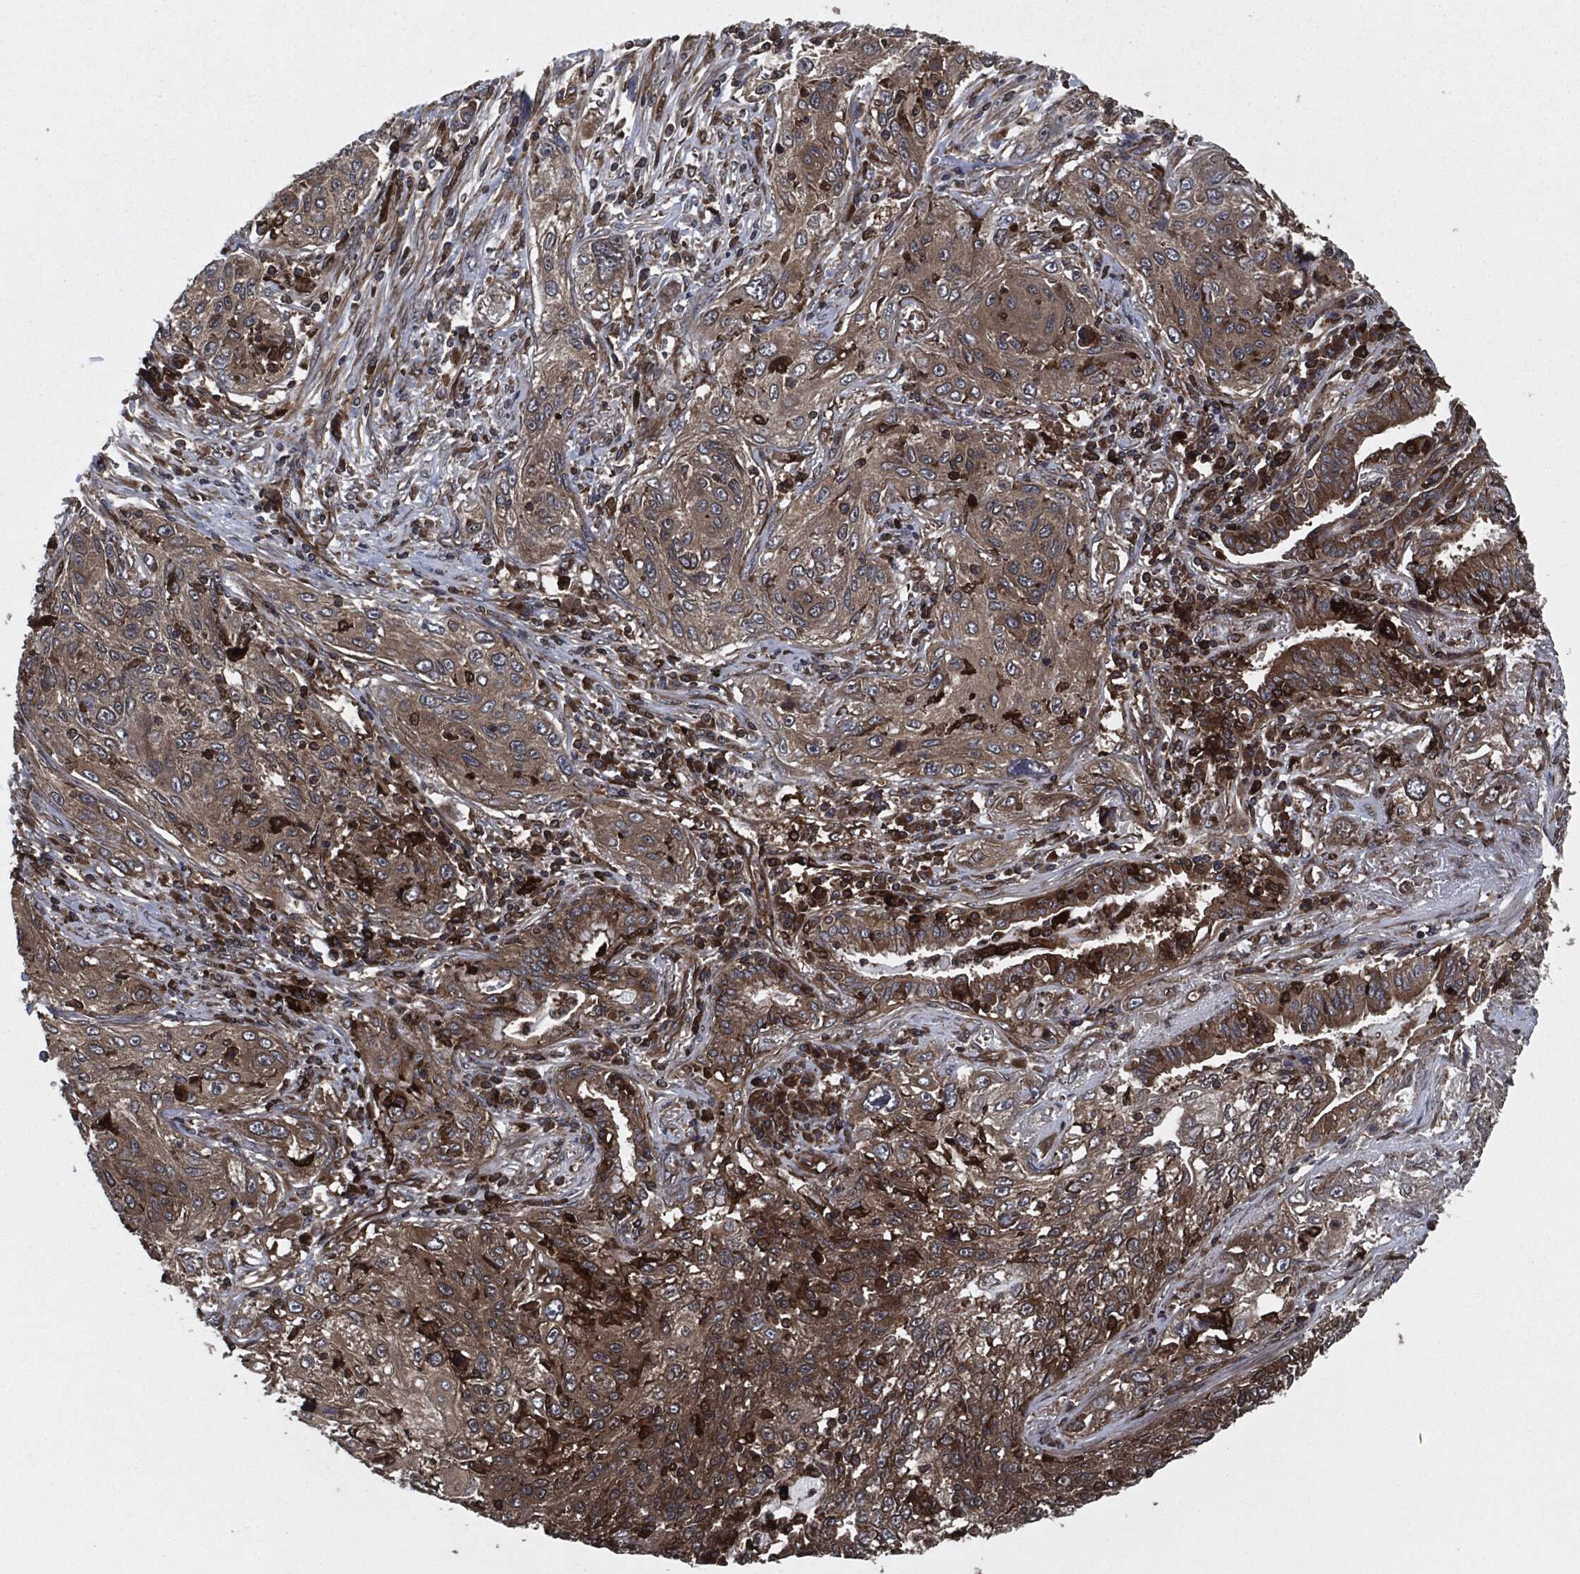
{"staining": {"intensity": "moderate", "quantity": ">75%", "location": "cytoplasmic/membranous"}, "tissue": "lung cancer", "cell_type": "Tumor cells", "image_type": "cancer", "snomed": [{"axis": "morphology", "description": "Squamous cell carcinoma, NOS"}, {"axis": "topography", "description": "Lung"}], "caption": "Protein staining shows moderate cytoplasmic/membranous positivity in about >75% of tumor cells in squamous cell carcinoma (lung).", "gene": "RAP1GDS1", "patient": {"sex": "female", "age": 69}}